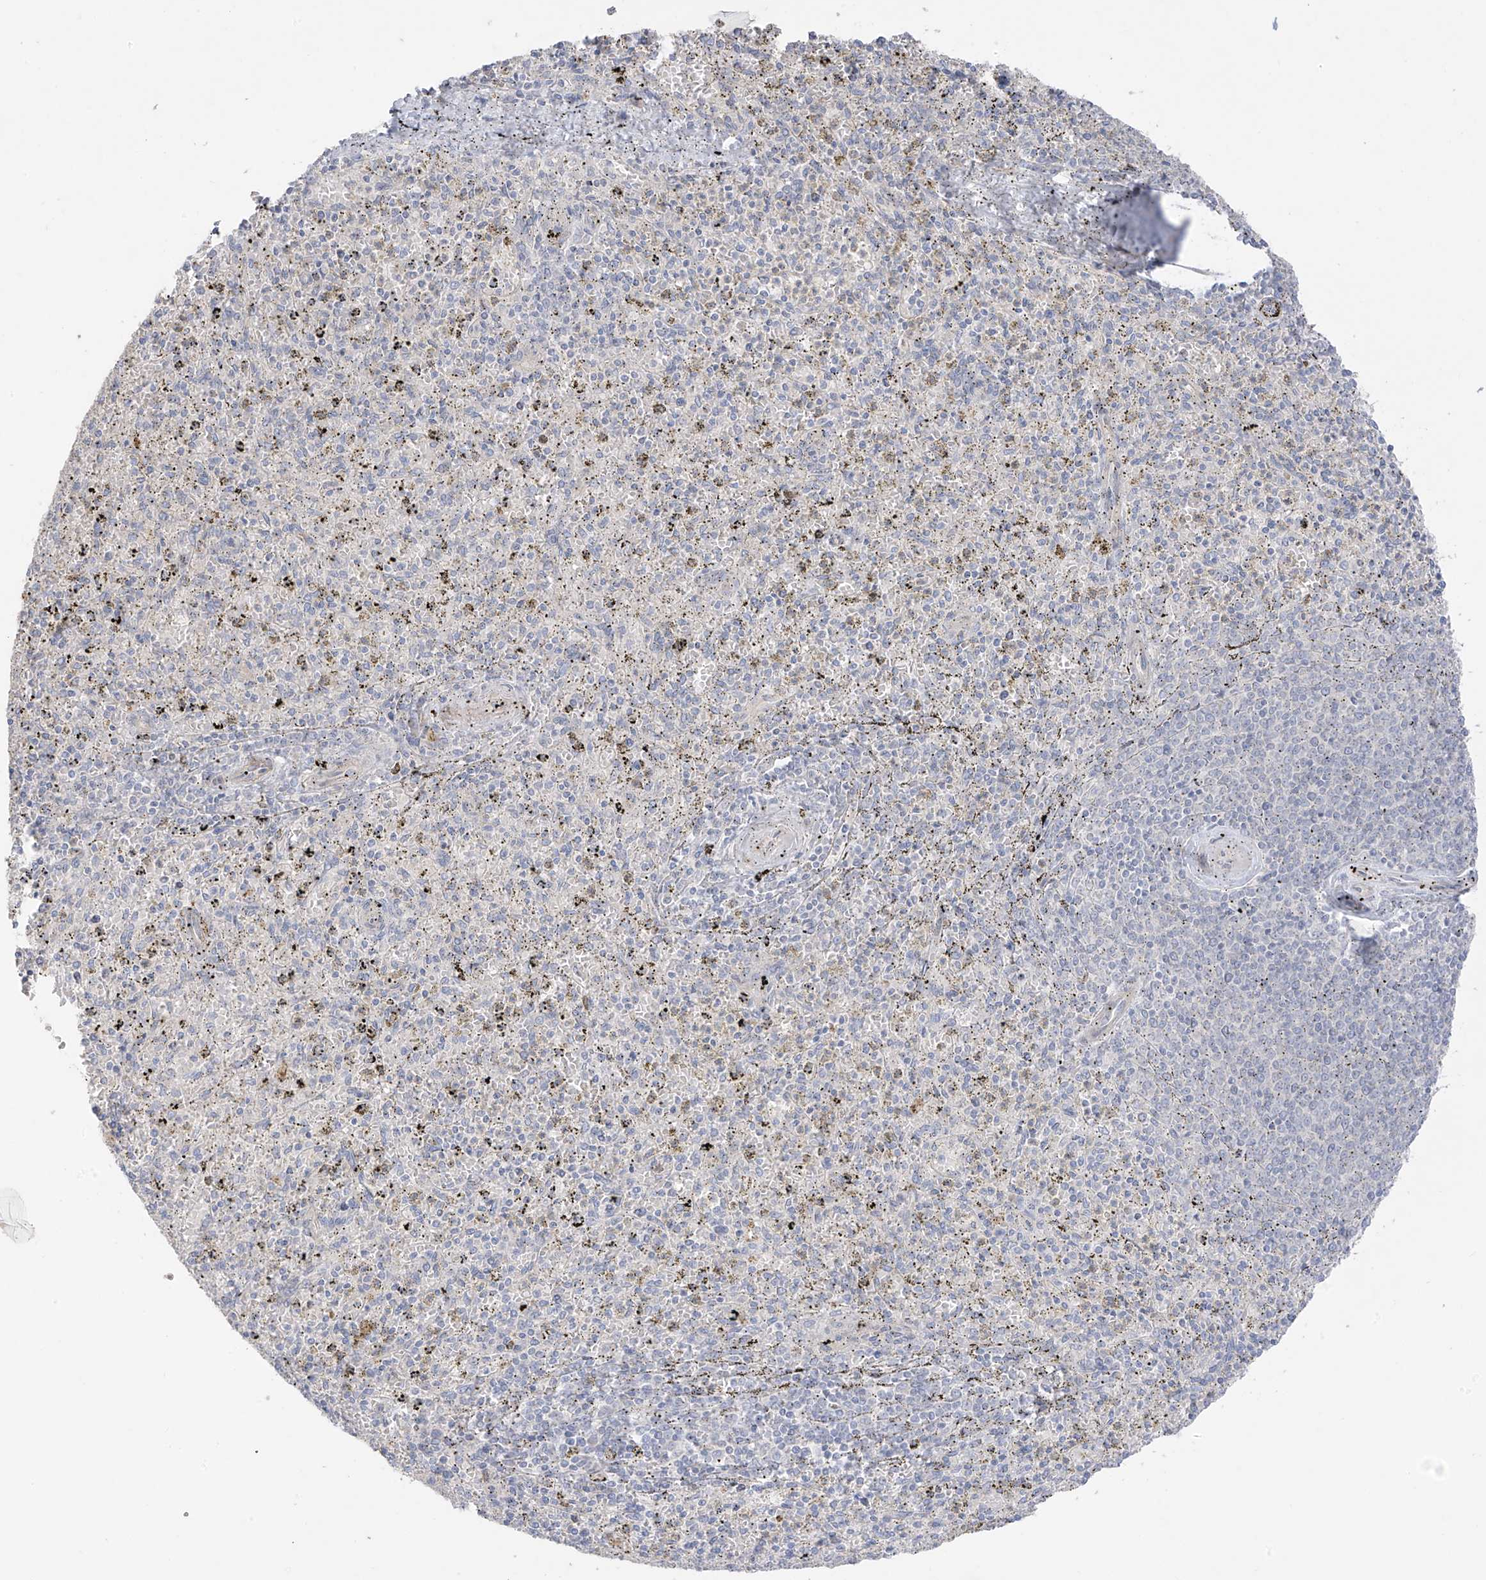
{"staining": {"intensity": "negative", "quantity": "none", "location": "none"}, "tissue": "spleen", "cell_type": "Cells in red pulp", "image_type": "normal", "snomed": [{"axis": "morphology", "description": "Normal tissue, NOS"}, {"axis": "topography", "description": "Spleen"}], "caption": "This is a micrograph of immunohistochemistry staining of normal spleen, which shows no expression in cells in red pulp.", "gene": "EIPR1", "patient": {"sex": "male", "age": 72}}